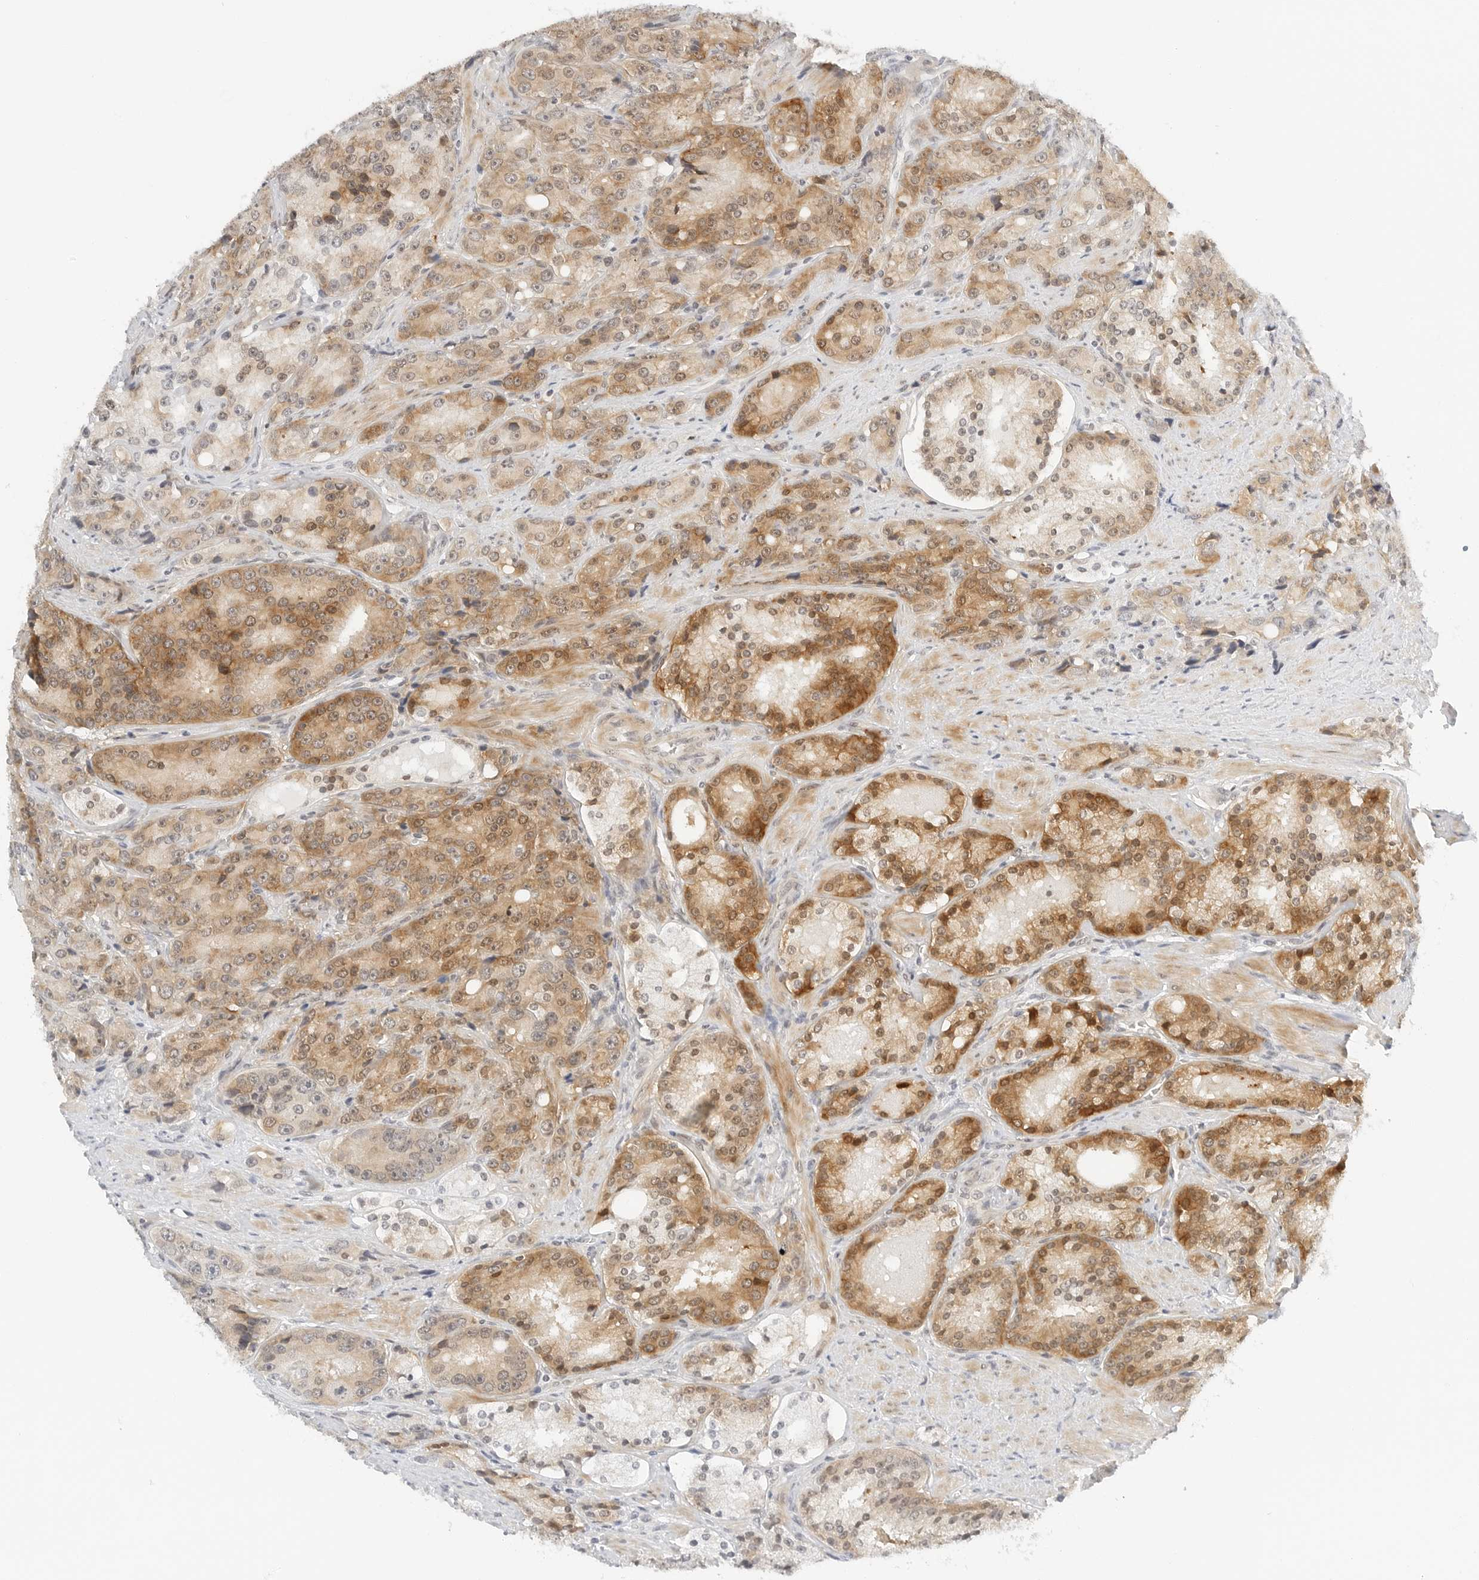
{"staining": {"intensity": "moderate", "quantity": ">75%", "location": "cytoplasmic/membranous,nuclear"}, "tissue": "prostate cancer", "cell_type": "Tumor cells", "image_type": "cancer", "snomed": [{"axis": "morphology", "description": "Adenocarcinoma, High grade"}, {"axis": "topography", "description": "Prostate"}], "caption": "Human prostate adenocarcinoma (high-grade) stained for a protein (brown) exhibits moderate cytoplasmic/membranous and nuclear positive expression in about >75% of tumor cells.", "gene": "NEO1", "patient": {"sex": "male", "age": 60}}